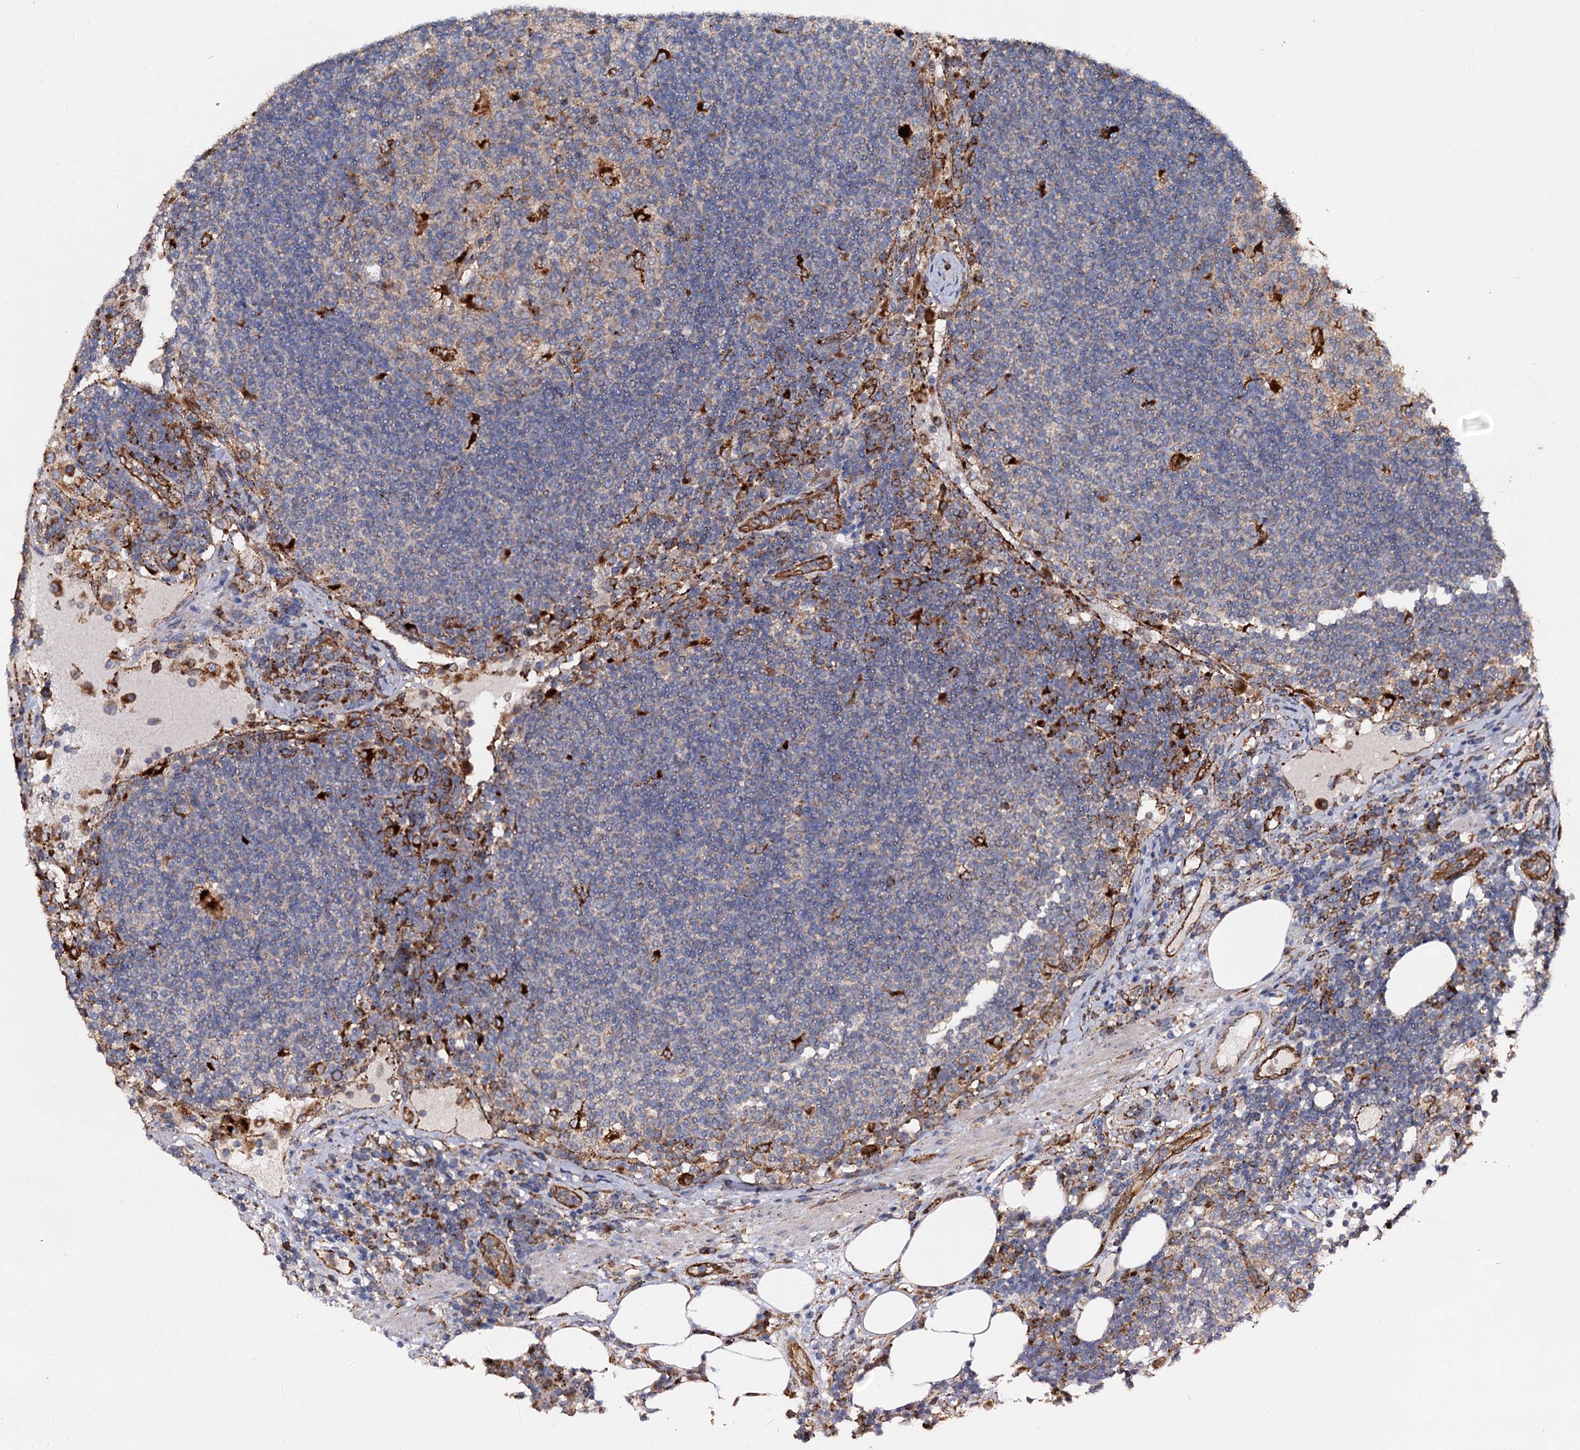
{"staining": {"intensity": "strong", "quantity": "<25%", "location": "cytoplasmic/membranous"}, "tissue": "lymph node", "cell_type": "Germinal center cells", "image_type": "normal", "snomed": [{"axis": "morphology", "description": "Normal tissue, NOS"}, {"axis": "topography", "description": "Lymph node"}], "caption": "A histopathology image showing strong cytoplasmic/membranous expression in about <25% of germinal center cells in unremarkable lymph node, as visualized by brown immunohistochemical staining.", "gene": "GBA1", "patient": {"sex": "female", "age": 53}}